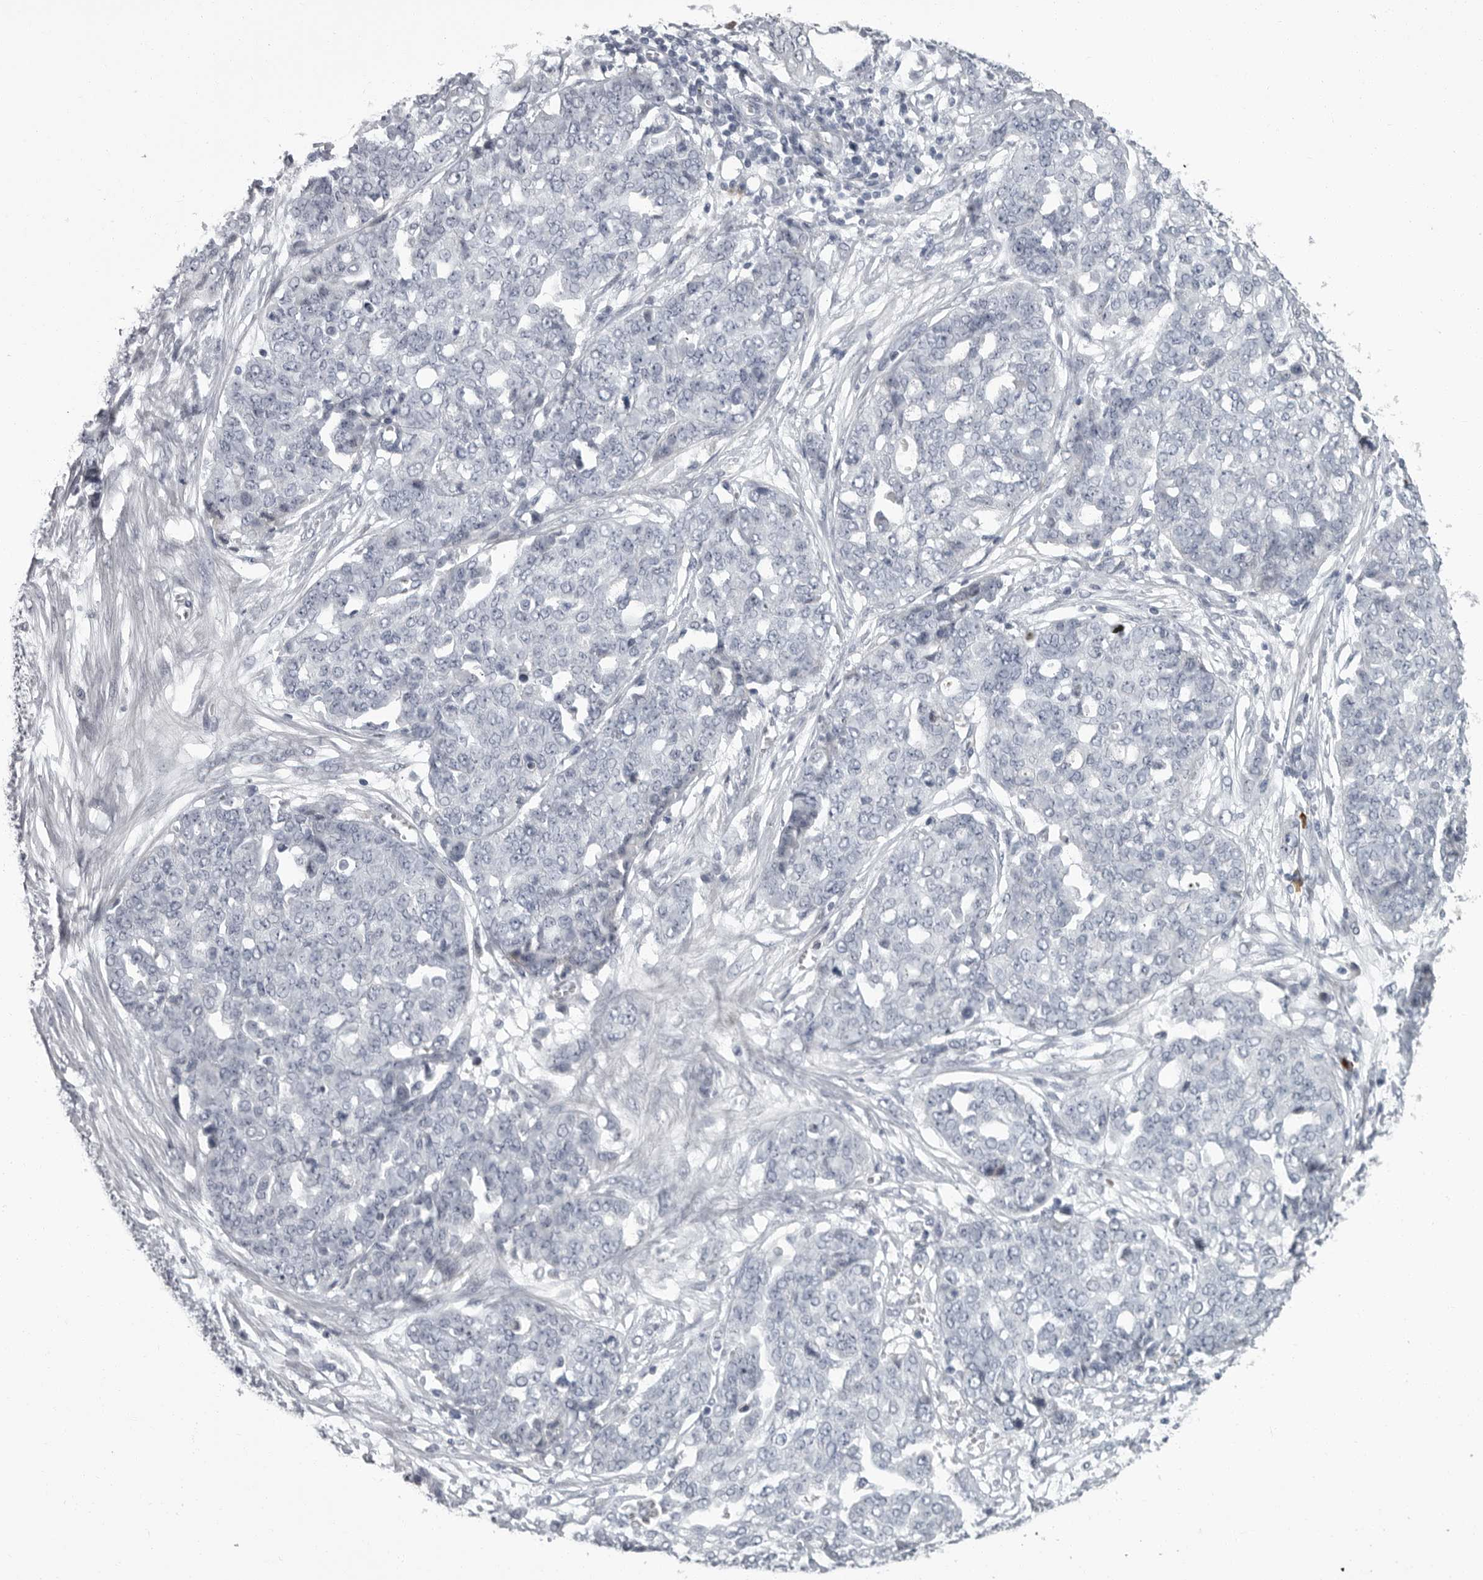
{"staining": {"intensity": "negative", "quantity": "none", "location": "none"}, "tissue": "ovarian cancer", "cell_type": "Tumor cells", "image_type": "cancer", "snomed": [{"axis": "morphology", "description": "Cystadenocarcinoma, serous, NOS"}, {"axis": "topography", "description": "Soft tissue"}, {"axis": "topography", "description": "Ovary"}], "caption": "The photomicrograph displays no significant positivity in tumor cells of ovarian cancer.", "gene": "SLC25A39", "patient": {"sex": "female", "age": 57}}